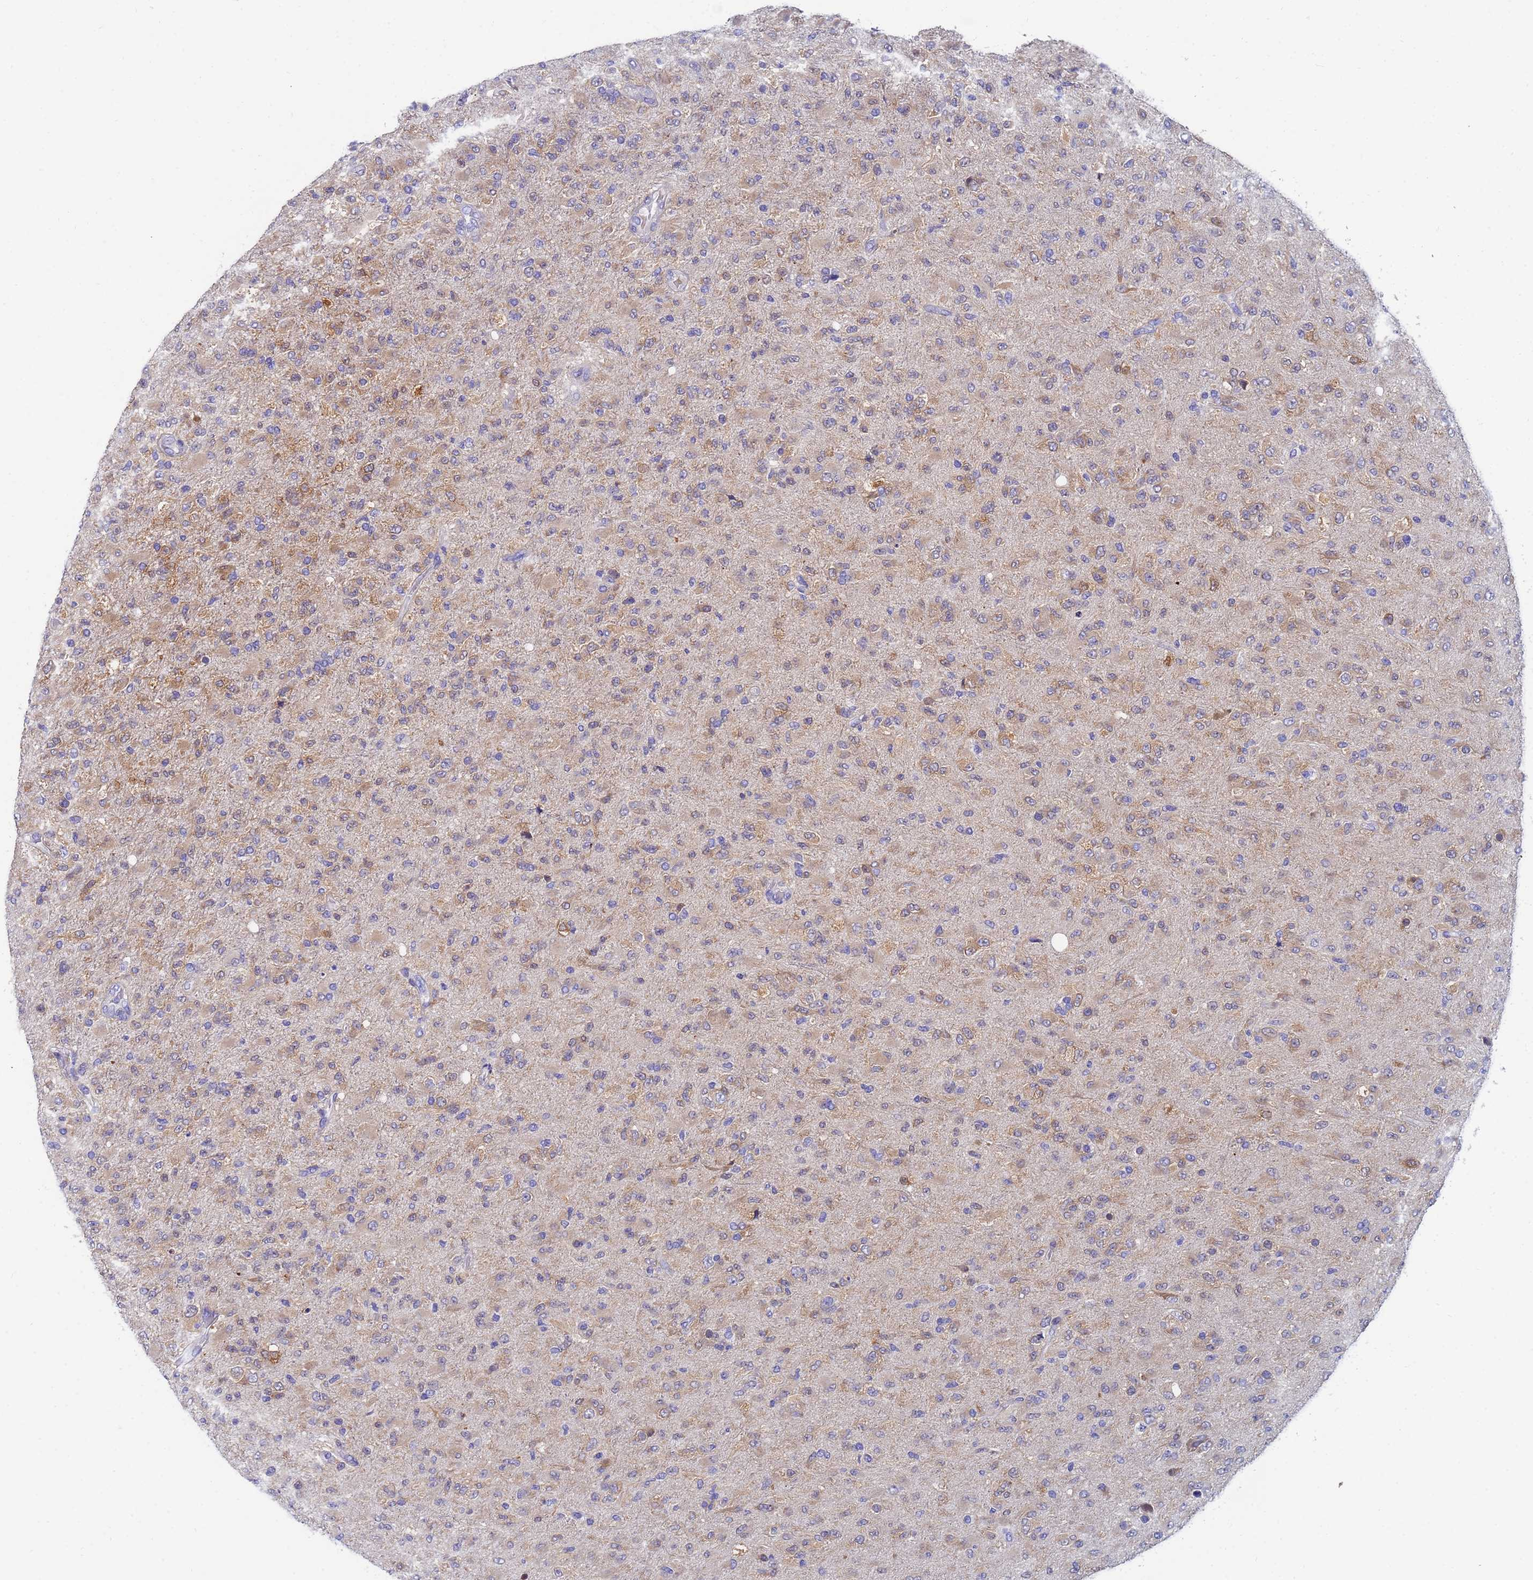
{"staining": {"intensity": "weak", "quantity": "<25%", "location": "cytoplasmic/membranous"}, "tissue": "glioma", "cell_type": "Tumor cells", "image_type": "cancer", "snomed": [{"axis": "morphology", "description": "Glioma, malignant, Low grade"}, {"axis": "topography", "description": "Brain"}], "caption": "IHC micrograph of neoplastic tissue: malignant low-grade glioma stained with DAB shows no significant protein expression in tumor cells.", "gene": "TTLL11", "patient": {"sex": "male", "age": 65}}